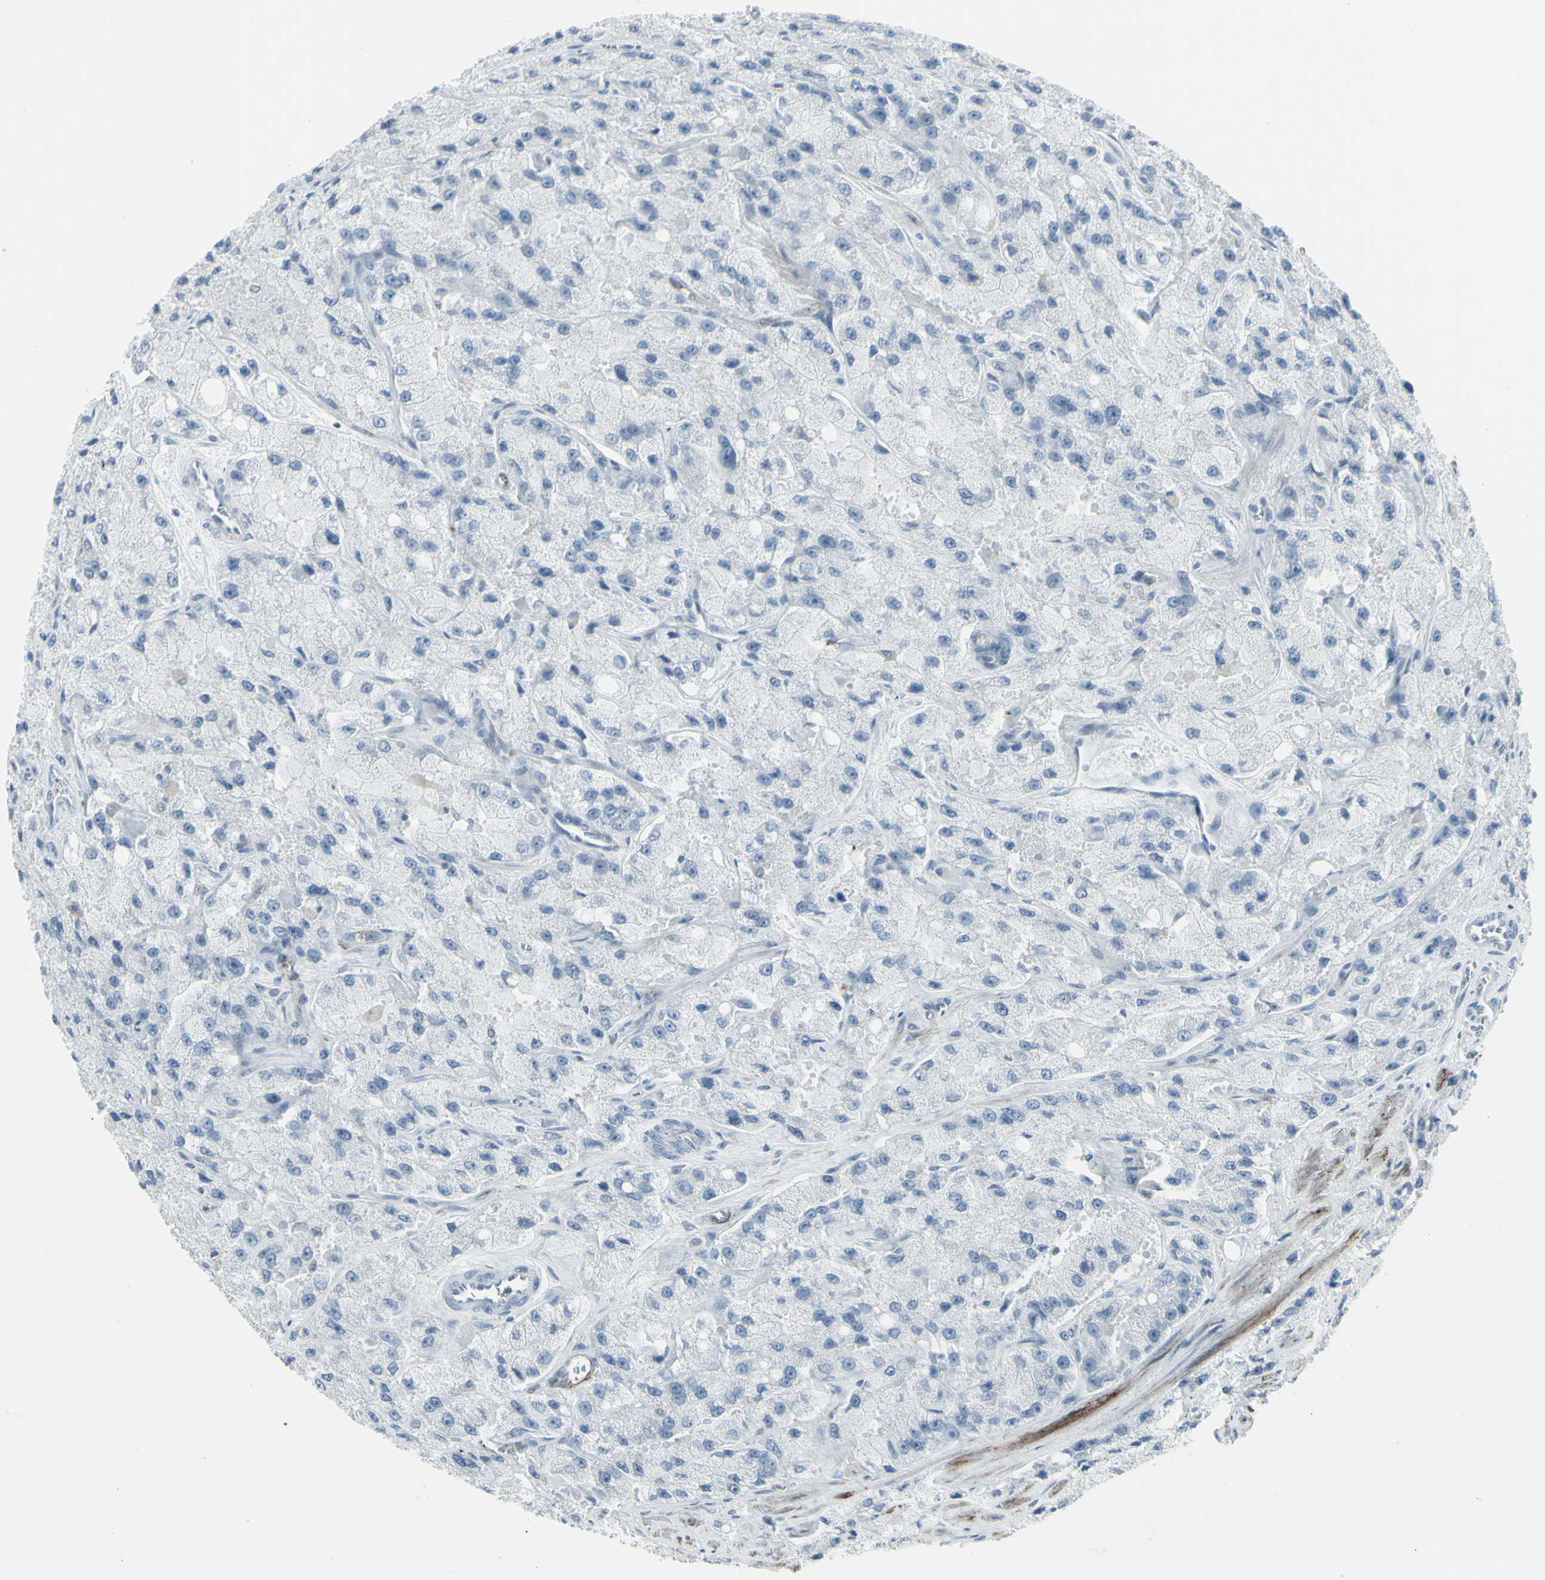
{"staining": {"intensity": "negative", "quantity": "none", "location": "none"}, "tissue": "prostate cancer", "cell_type": "Tumor cells", "image_type": "cancer", "snomed": [{"axis": "morphology", "description": "Adenocarcinoma, High grade"}, {"axis": "topography", "description": "Prostate"}], "caption": "Micrograph shows no significant protein positivity in tumor cells of prostate cancer (high-grade adenocarcinoma).", "gene": "GJA1", "patient": {"sex": "male", "age": 58}}